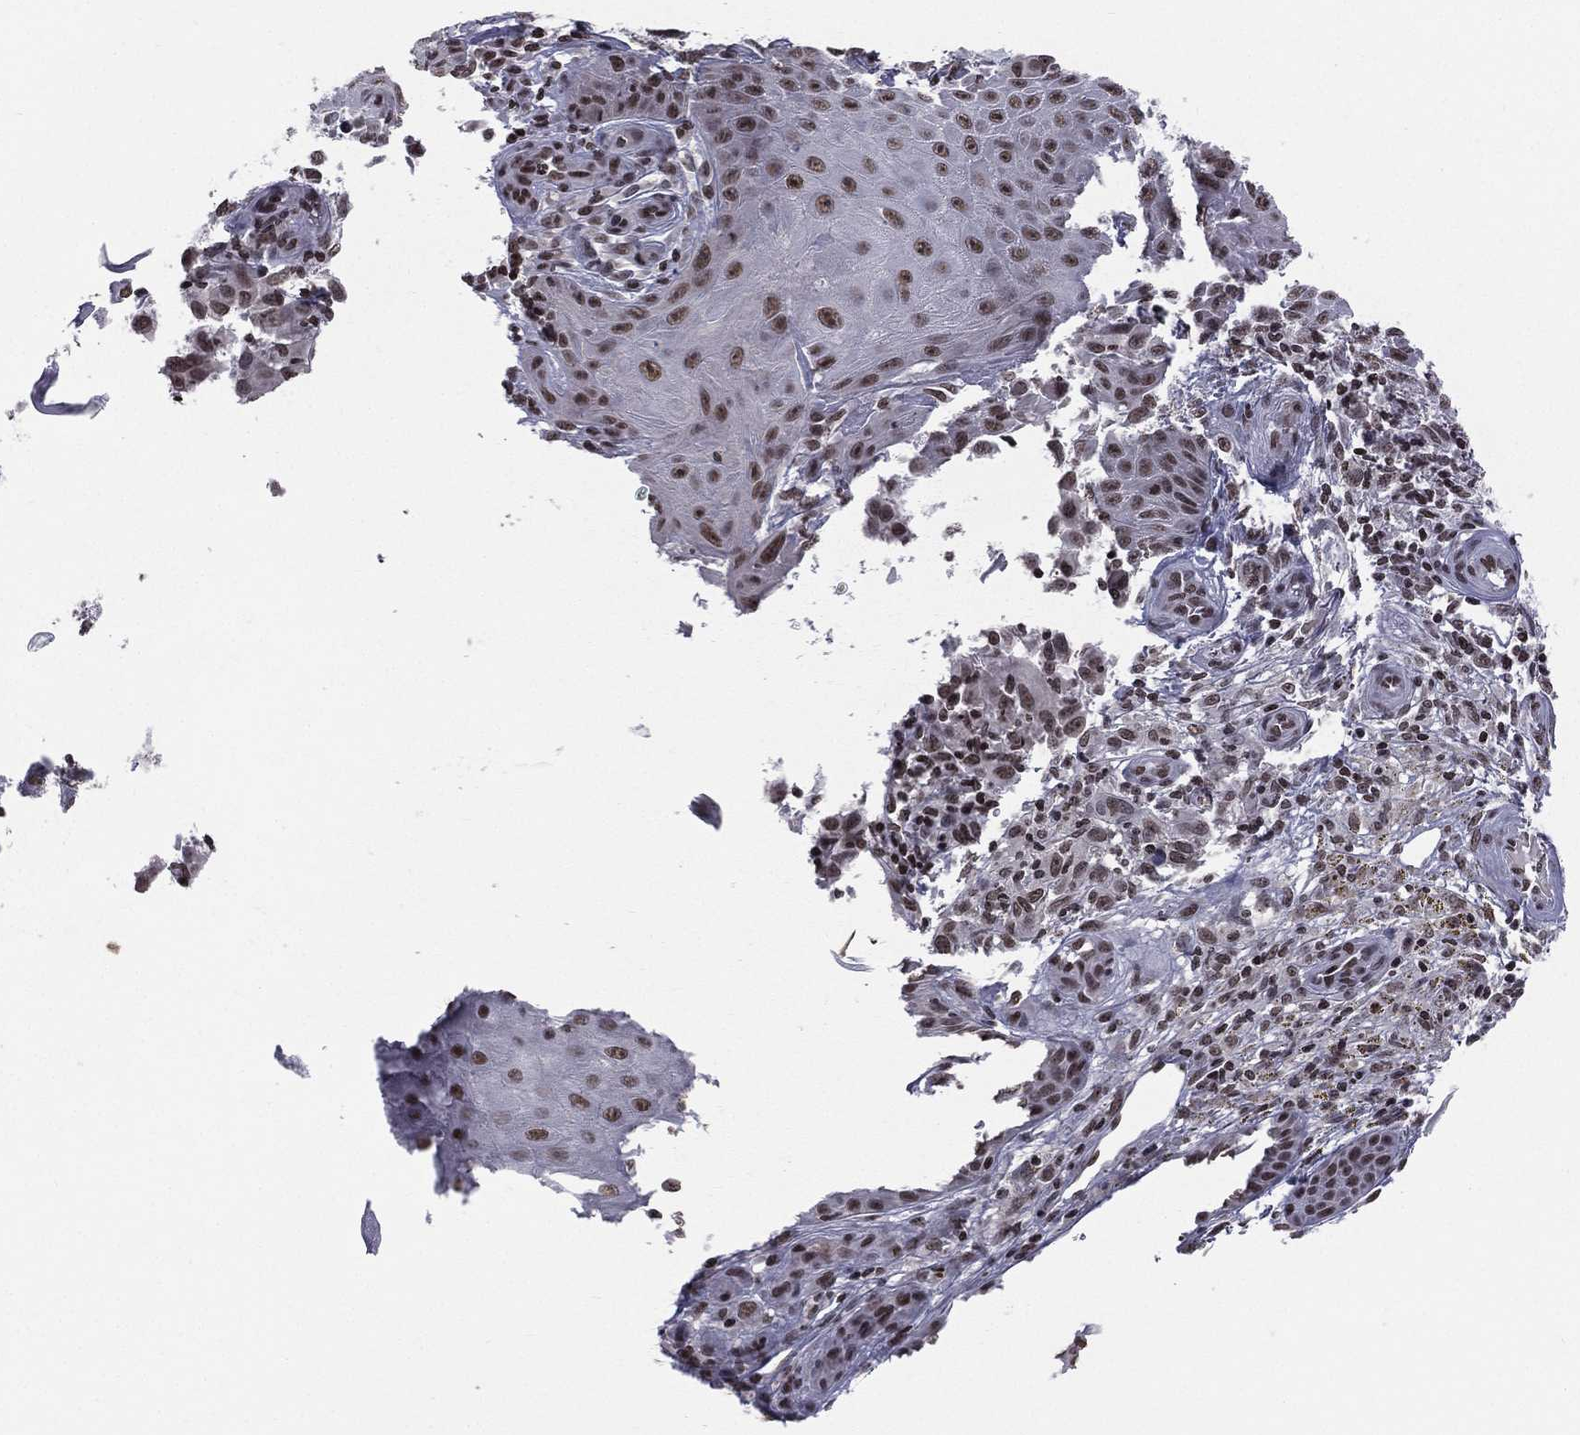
{"staining": {"intensity": "moderate", "quantity": ">75%", "location": "nuclear"}, "tissue": "melanoma", "cell_type": "Tumor cells", "image_type": "cancer", "snomed": [{"axis": "morphology", "description": "Malignant melanoma, NOS"}, {"axis": "topography", "description": "Skin"}], "caption": "Malignant melanoma tissue reveals moderate nuclear expression in about >75% of tumor cells, visualized by immunohistochemistry. (DAB (3,3'-diaminobenzidine) = brown stain, brightfield microscopy at high magnification).", "gene": "RFX7", "patient": {"sex": "female", "age": 53}}